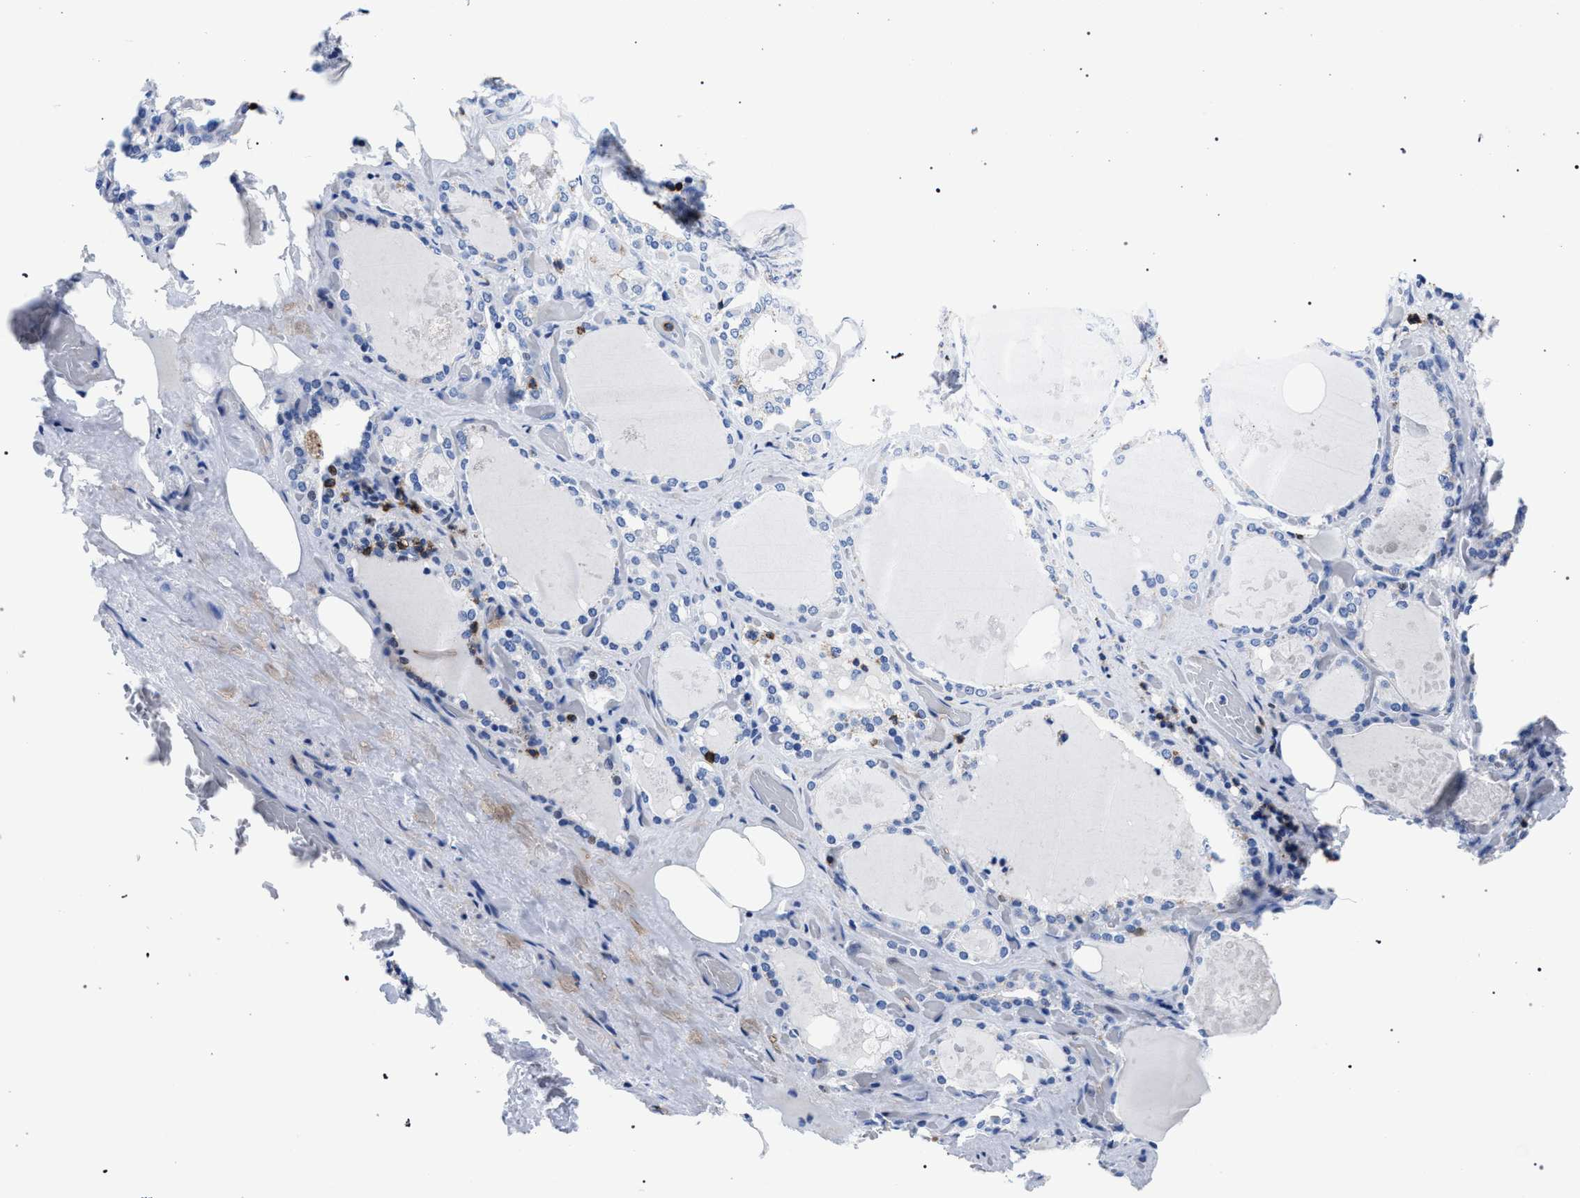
{"staining": {"intensity": "negative", "quantity": "none", "location": "none"}, "tissue": "thyroid gland", "cell_type": "Glandular cells", "image_type": "normal", "snomed": [{"axis": "morphology", "description": "Normal tissue, NOS"}, {"axis": "topography", "description": "Thyroid gland"}], "caption": "Immunohistochemistry photomicrograph of normal thyroid gland: thyroid gland stained with DAB reveals no significant protein positivity in glandular cells.", "gene": "KLRK1", "patient": {"sex": "male", "age": 61}}